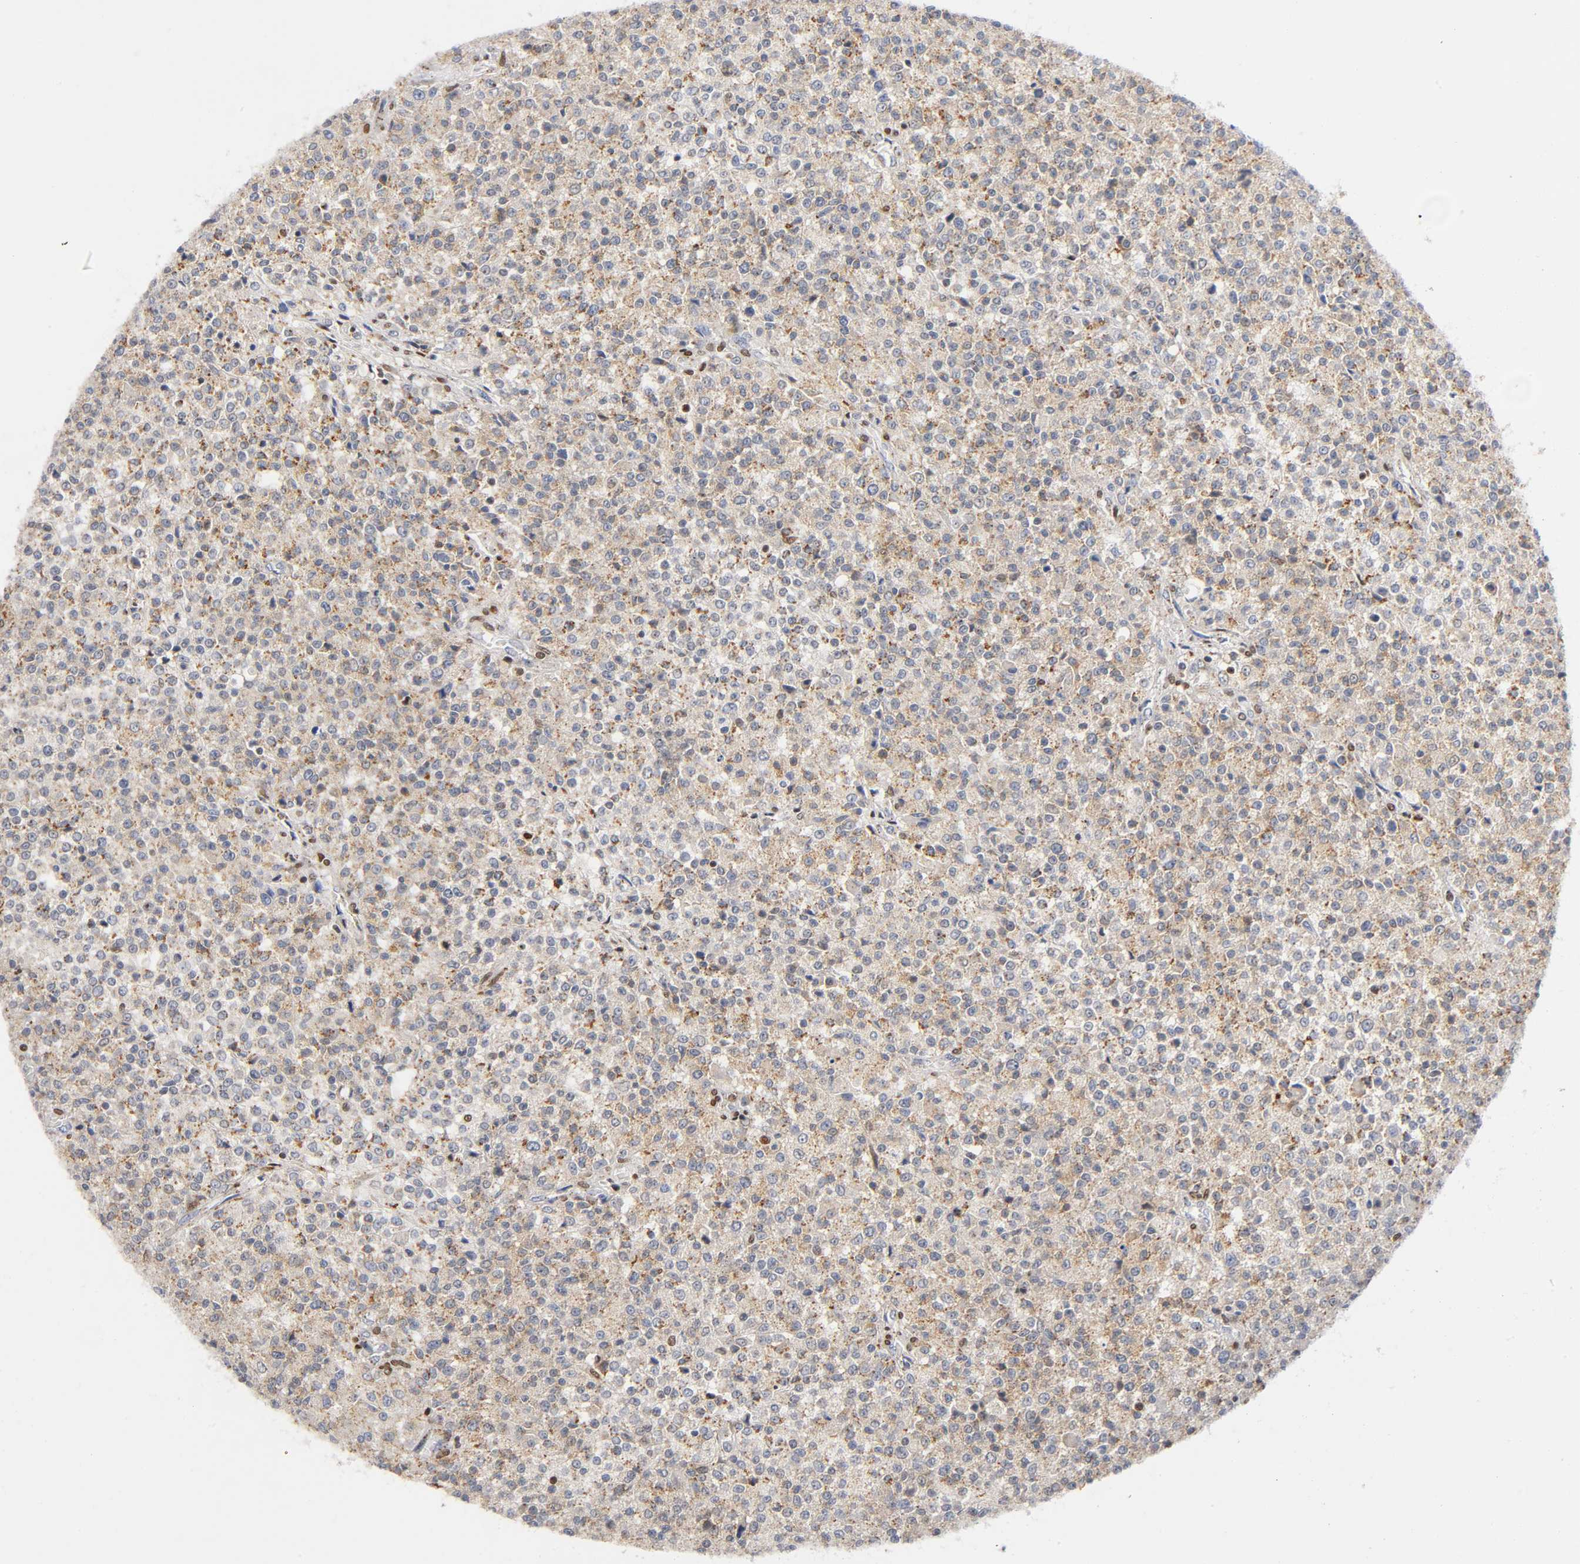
{"staining": {"intensity": "weak", "quantity": ">75%", "location": "cytoplasmic/membranous"}, "tissue": "testis cancer", "cell_type": "Tumor cells", "image_type": "cancer", "snomed": [{"axis": "morphology", "description": "Seminoma, NOS"}, {"axis": "topography", "description": "Testis"}], "caption": "Tumor cells exhibit weak cytoplasmic/membranous positivity in approximately >75% of cells in testis cancer (seminoma).", "gene": "RUNX1", "patient": {"sex": "male", "age": 59}}